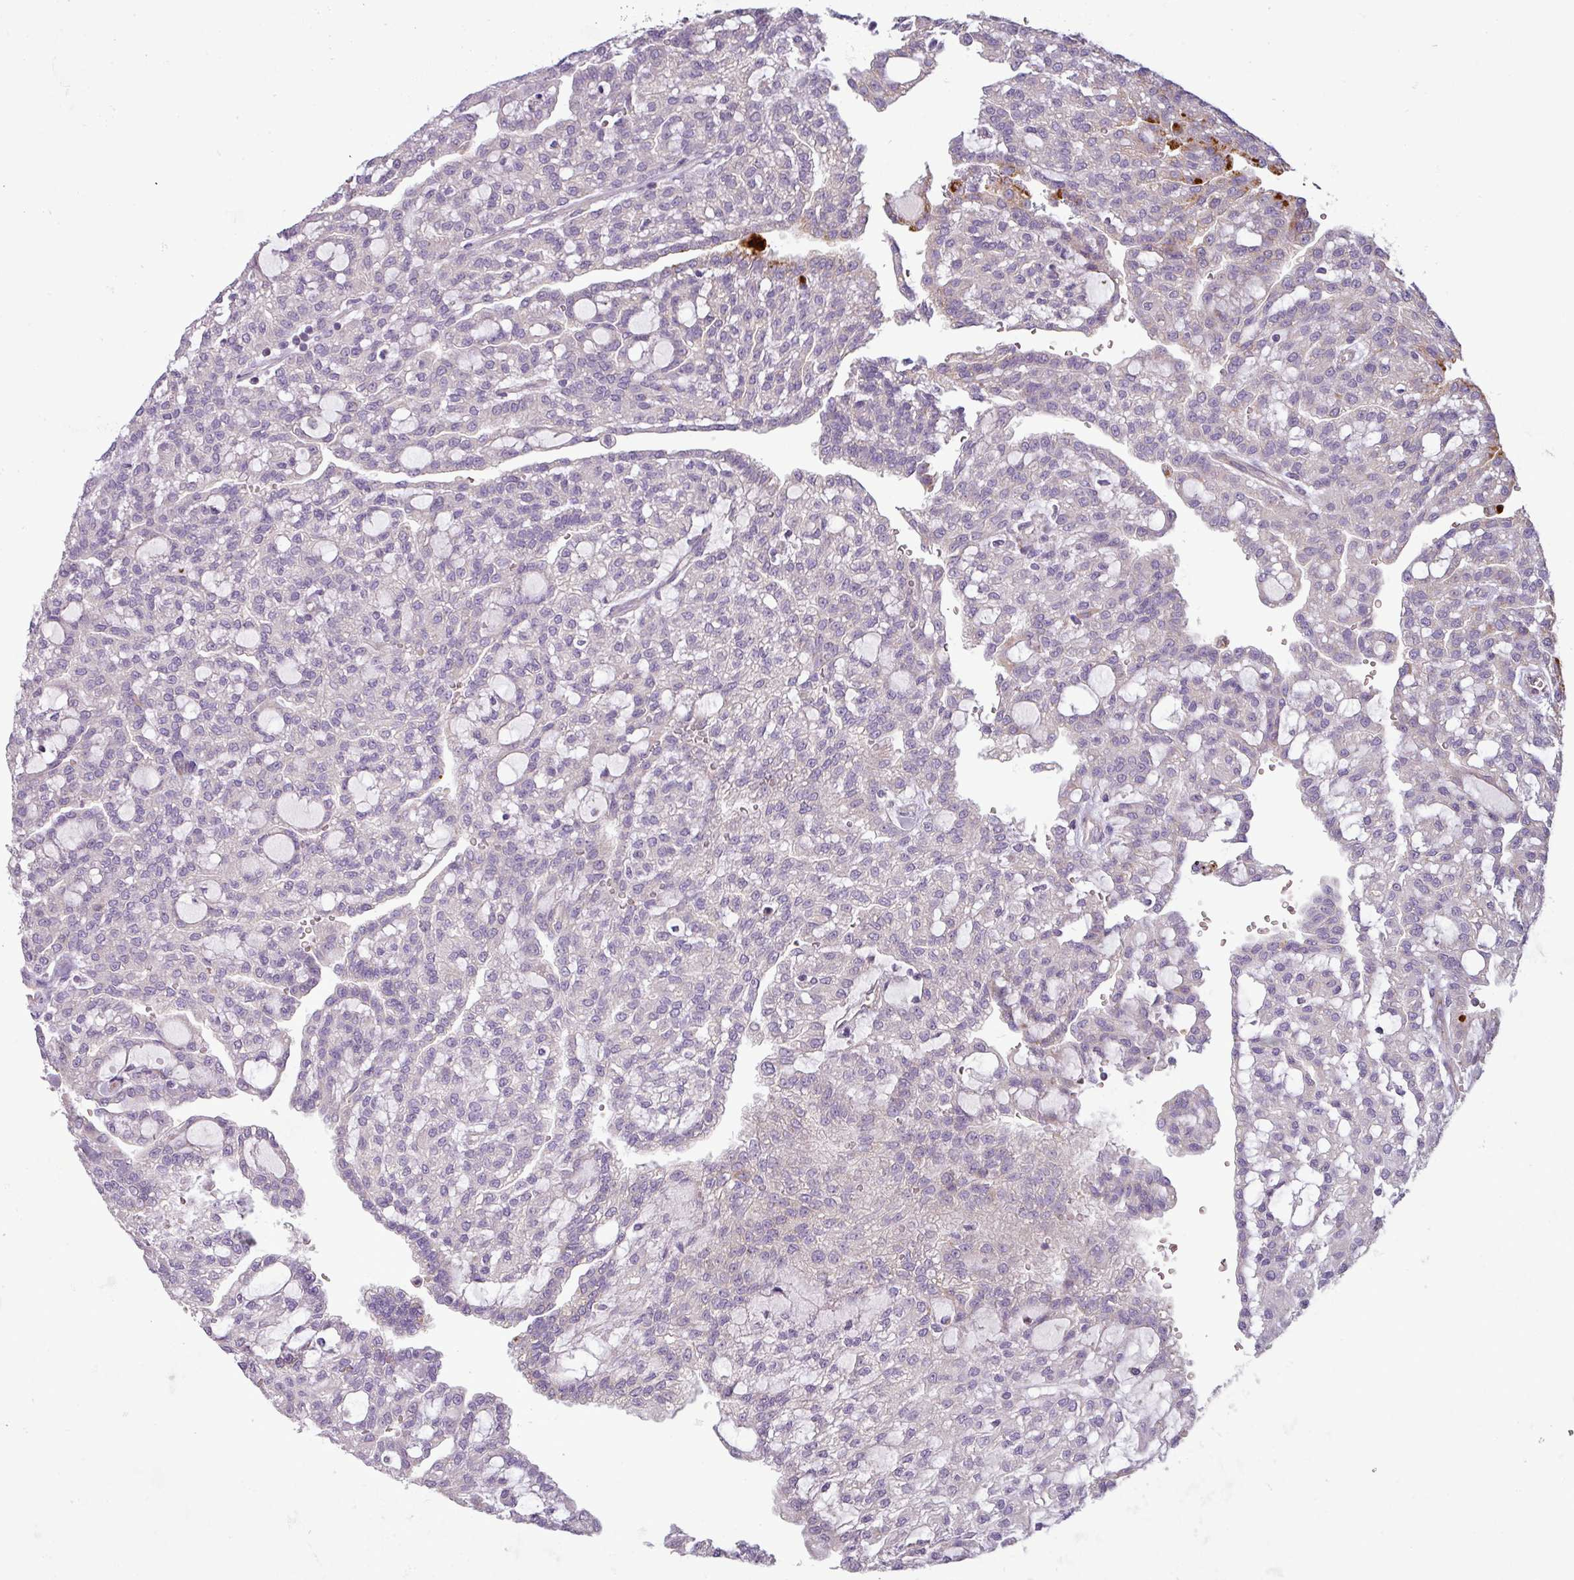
{"staining": {"intensity": "moderate", "quantity": "25%-75%", "location": "cytoplasmic/membranous"}, "tissue": "renal cancer", "cell_type": "Tumor cells", "image_type": "cancer", "snomed": [{"axis": "morphology", "description": "Adenocarcinoma, NOS"}, {"axis": "topography", "description": "Kidney"}], "caption": "Human renal cancer stained for a protein (brown) displays moderate cytoplasmic/membranous positive staining in approximately 25%-75% of tumor cells.", "gene": "PNMA6A", "patient": {"sex": "male", "age": 63}}